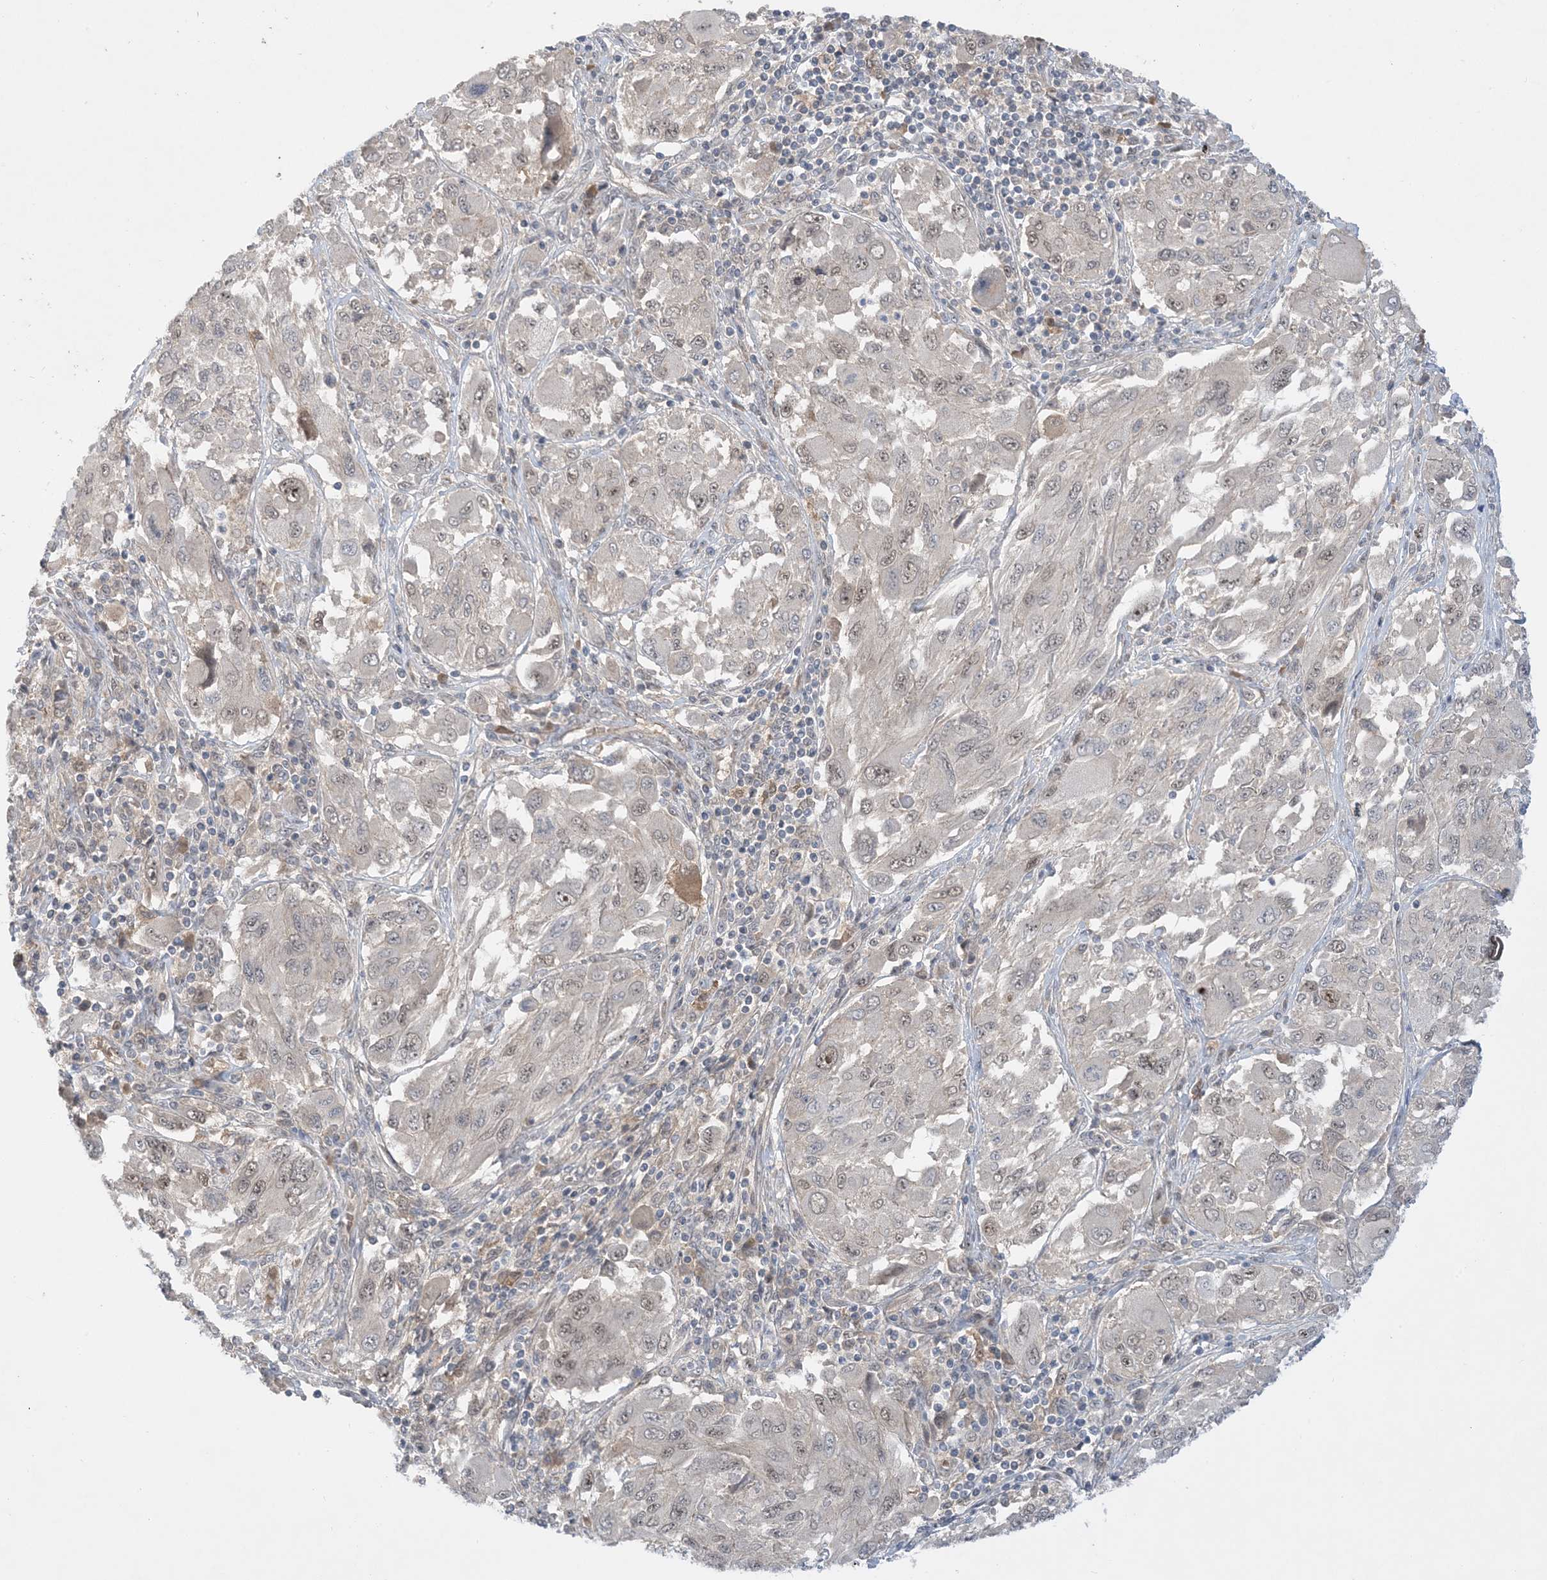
{"staining": {"intensity": "weak", "quantity": "25%-75%", "location": "nuclear"}, "tissue": "melanoma", "cell_type": "Tumor cells", "image_type": "cancer", "snomed": [{"axis": "morphology", "description": "Malignant melanoma, NOS"}, {"axis": "topography", "description": "Skin"}], "caption": "Human melanoma stained with a brown dye exhibits weak nuclear positive staining in approximately 25%-75% of tumor cells.", "gene": "UBE2E1", "patient": {"sex": "female", "age": 91}}